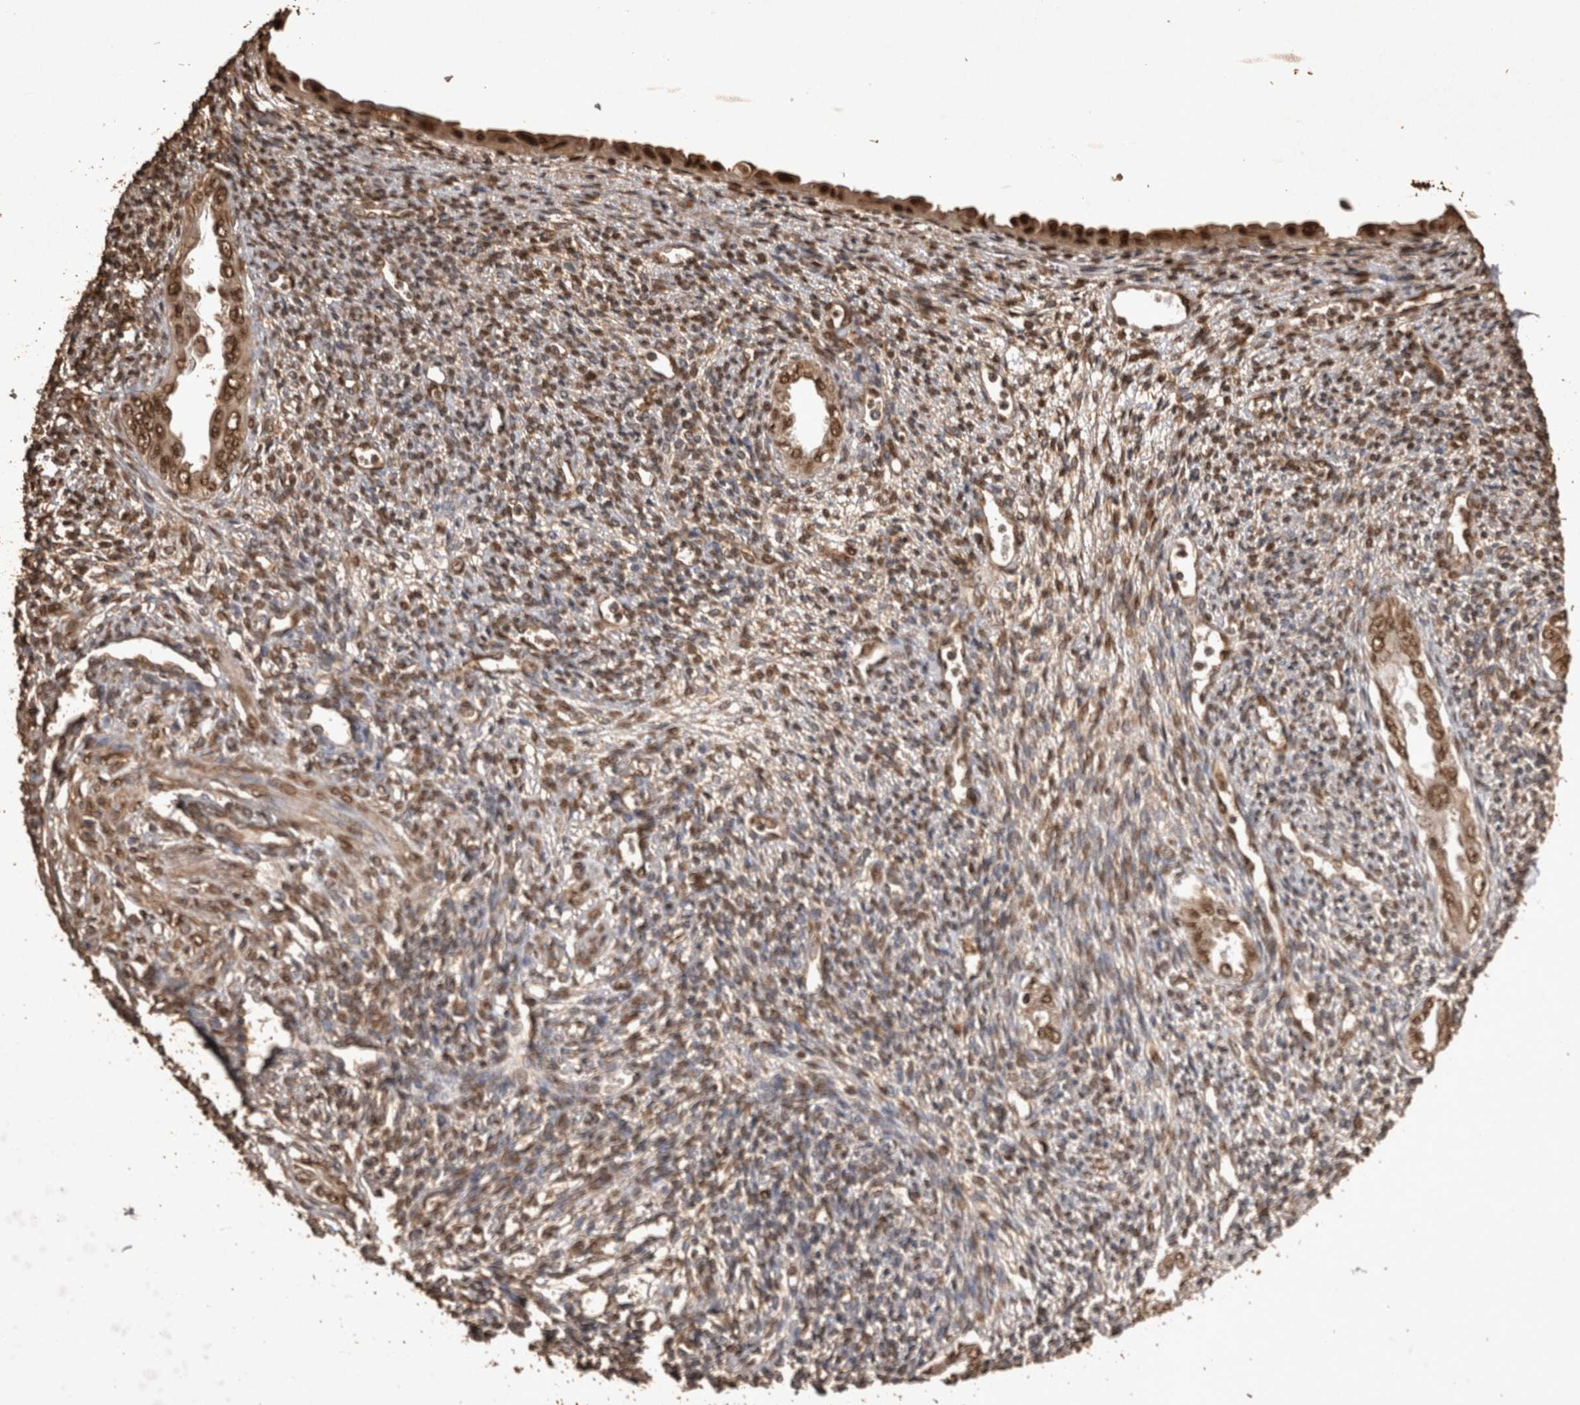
{"staining": {"intensity": "moderate", "quantity": ">75%", "location": "cytoplasmic/membranous,nuclear"}, "tissue": "endometrium", "cell_type": "Cells in endometrial stroma", "image_type": "normal", "snomed": [{"axis": "morphology", "description": "Normal tissue, NOS"}, {"axis": "topography", "description": "Endometrium"}], "caption": "High-magnification brightfield microscopy of normal endometrium stained with DAB (brown) and counterstained with hematoxylin (blue). cells in endometrial stroma exhibit moderate cytoplasmic/membranous,nuclear staining is appreciated in about>75% of cells.", "gene": "OAS2", "patient": {"sex": "female", "age": 66}}